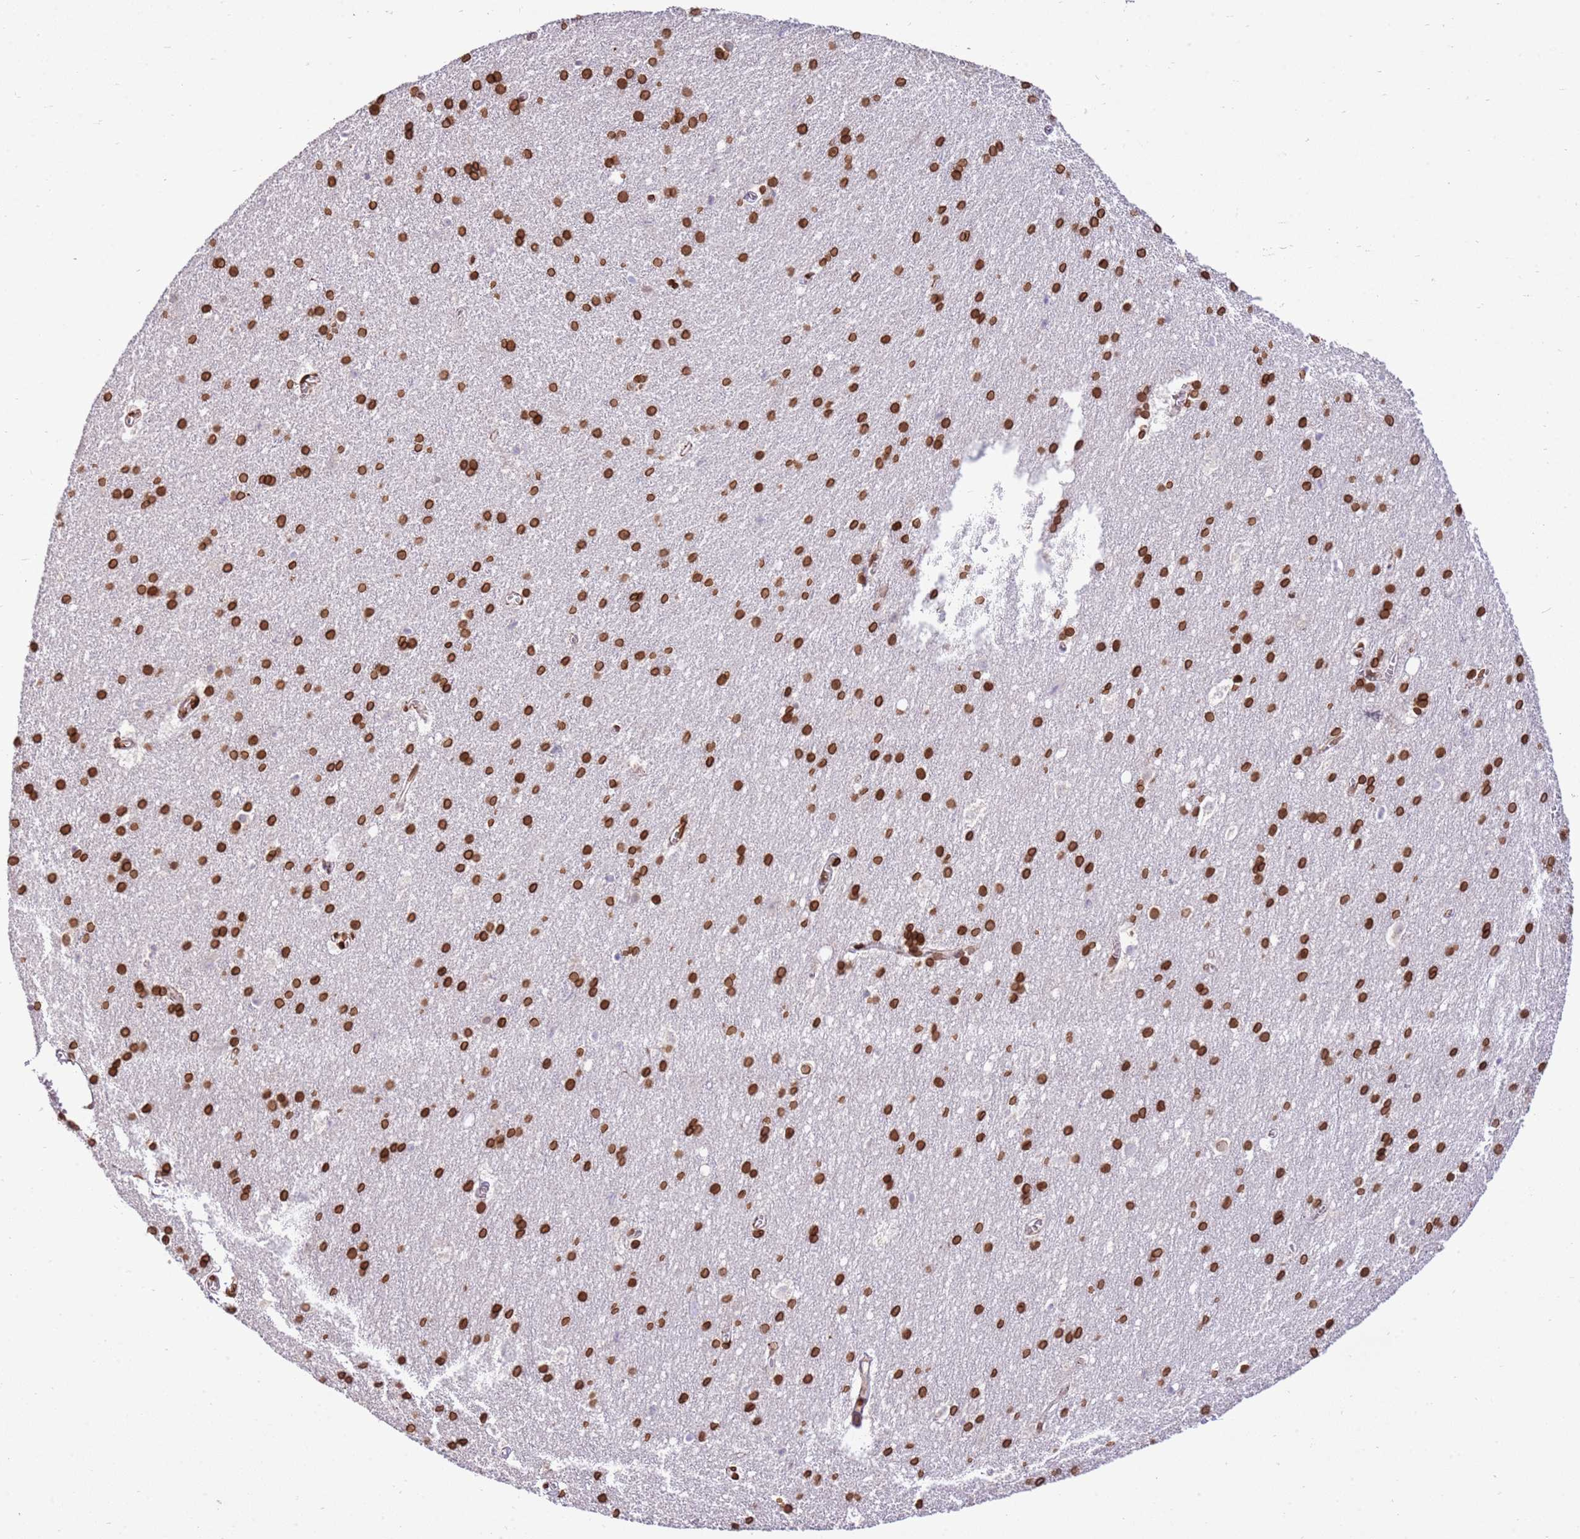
{"staining": {"intensity": "strong", "quantity": ">75%", "location": "cytoplasmic/membranous,nuclear"}, "tissue": "cerebral cortex", "cell_type": "Endothelial cells", "image_type": "normal", "snomed": [{"axis": "morphology", "description": "Normal tissue, NOS"}, {"axis": "topography", "description": "Cerebral cortex"}], "caption": "Protein positivity by IHC reveals strong cytoplasmic/membranous,nuclear expression in approximately >75% of endothelial cells in unremarkable cerebral cortex. The protein of interest is stained brown, and the nuclei are stained in blue (DAB IHC with brightfield microscopy, high magnification).", "gene": "TMEM47", "patient": {"sex": "male", "age": 54}}